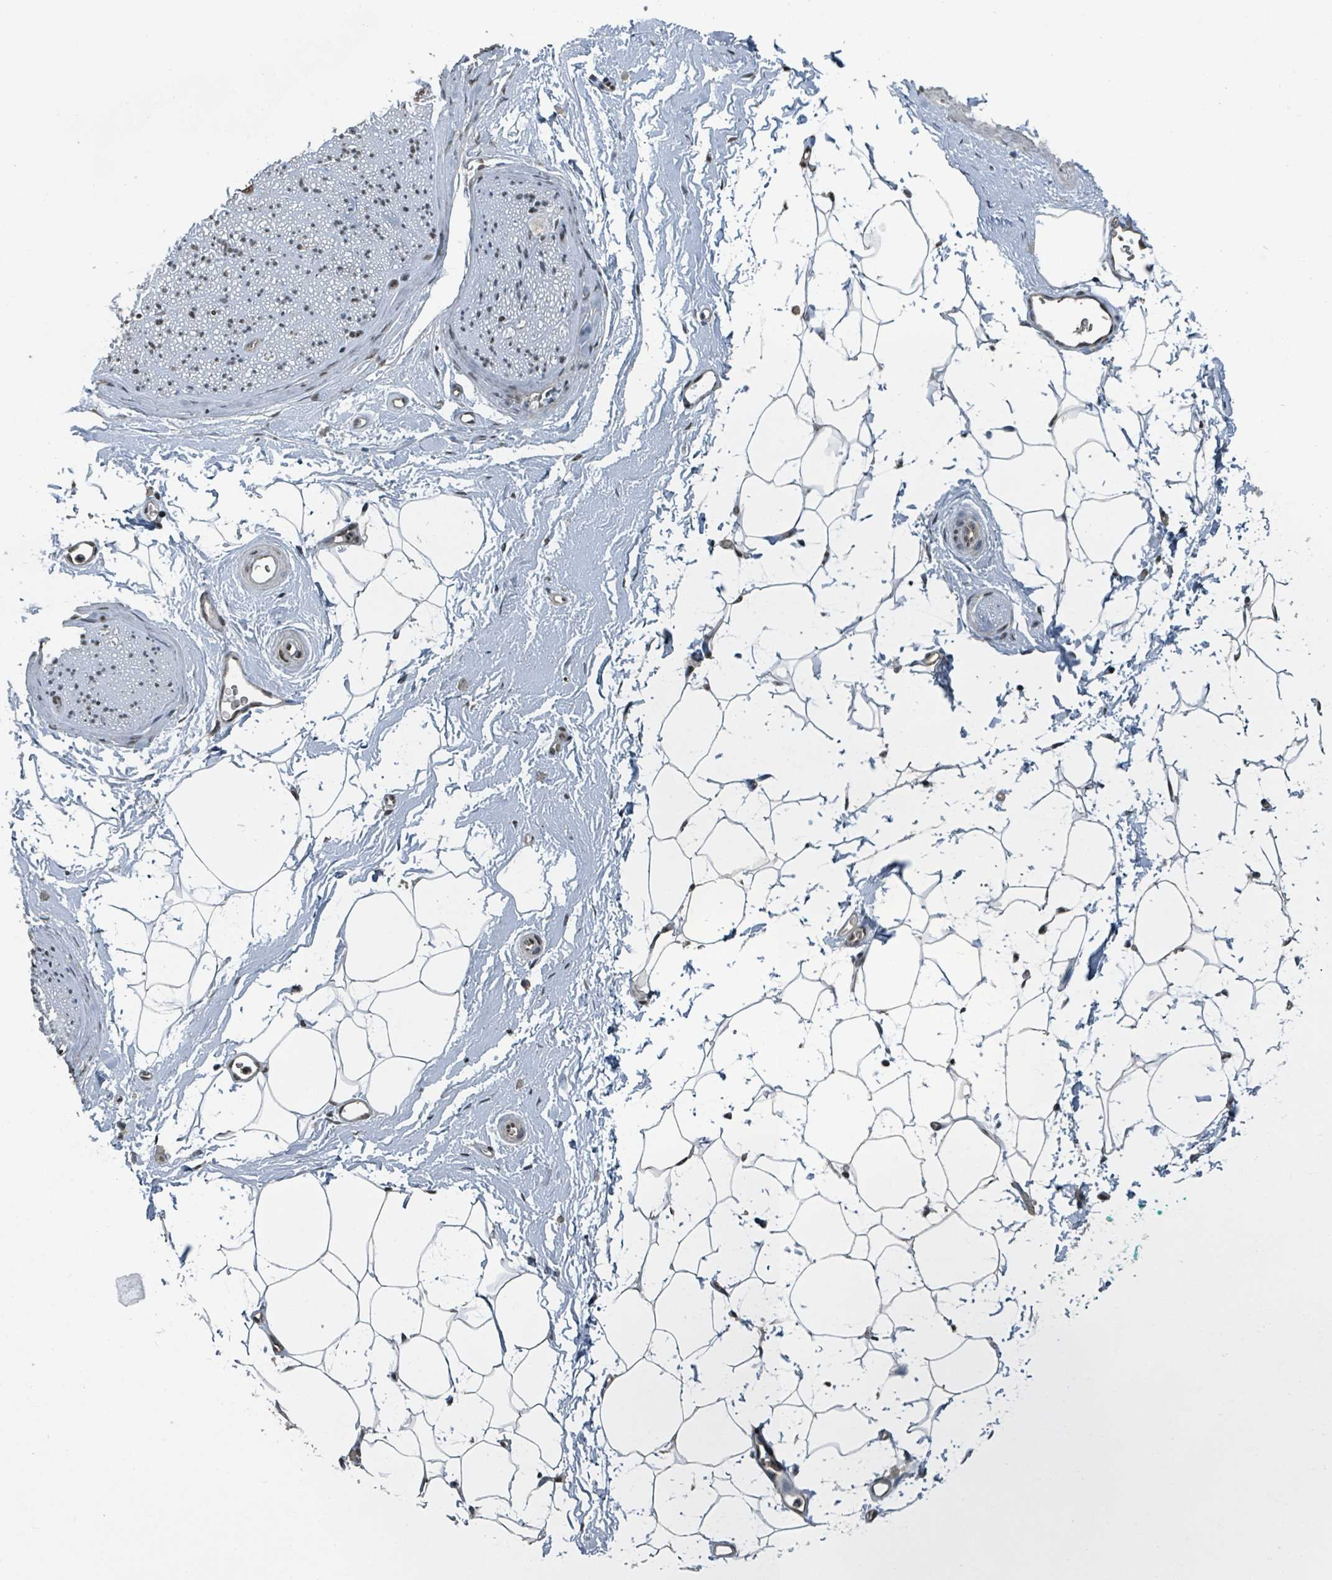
{"staining": {"intensity": "weak", "quantity": ">75%", "location": "nuclear"}, "tissue": "adipose tissue", "cell_type": "Adipocytes", "image_type": "normal", "snomed": [{"axis": "morphology", "description": "Normal tissue, NOS"}, {"axis": "morphology", "description": "Adenocarcinoma, High grade"}, {"axis": "topography", "description": "Prostate"}, {"axis": "topography", "description": "Peripheral nerve tissue"}], "caption": "Weak nuclear positivity is seen in about >75% of adipocytes in unremarkable adipose tissue. (DAB (3,3'-diaminobenzidine) IHC, brown staining for protein, blue staining for nuclei).", "gene": "PHIP", "patient": {"sex": "male", "age": 68}}